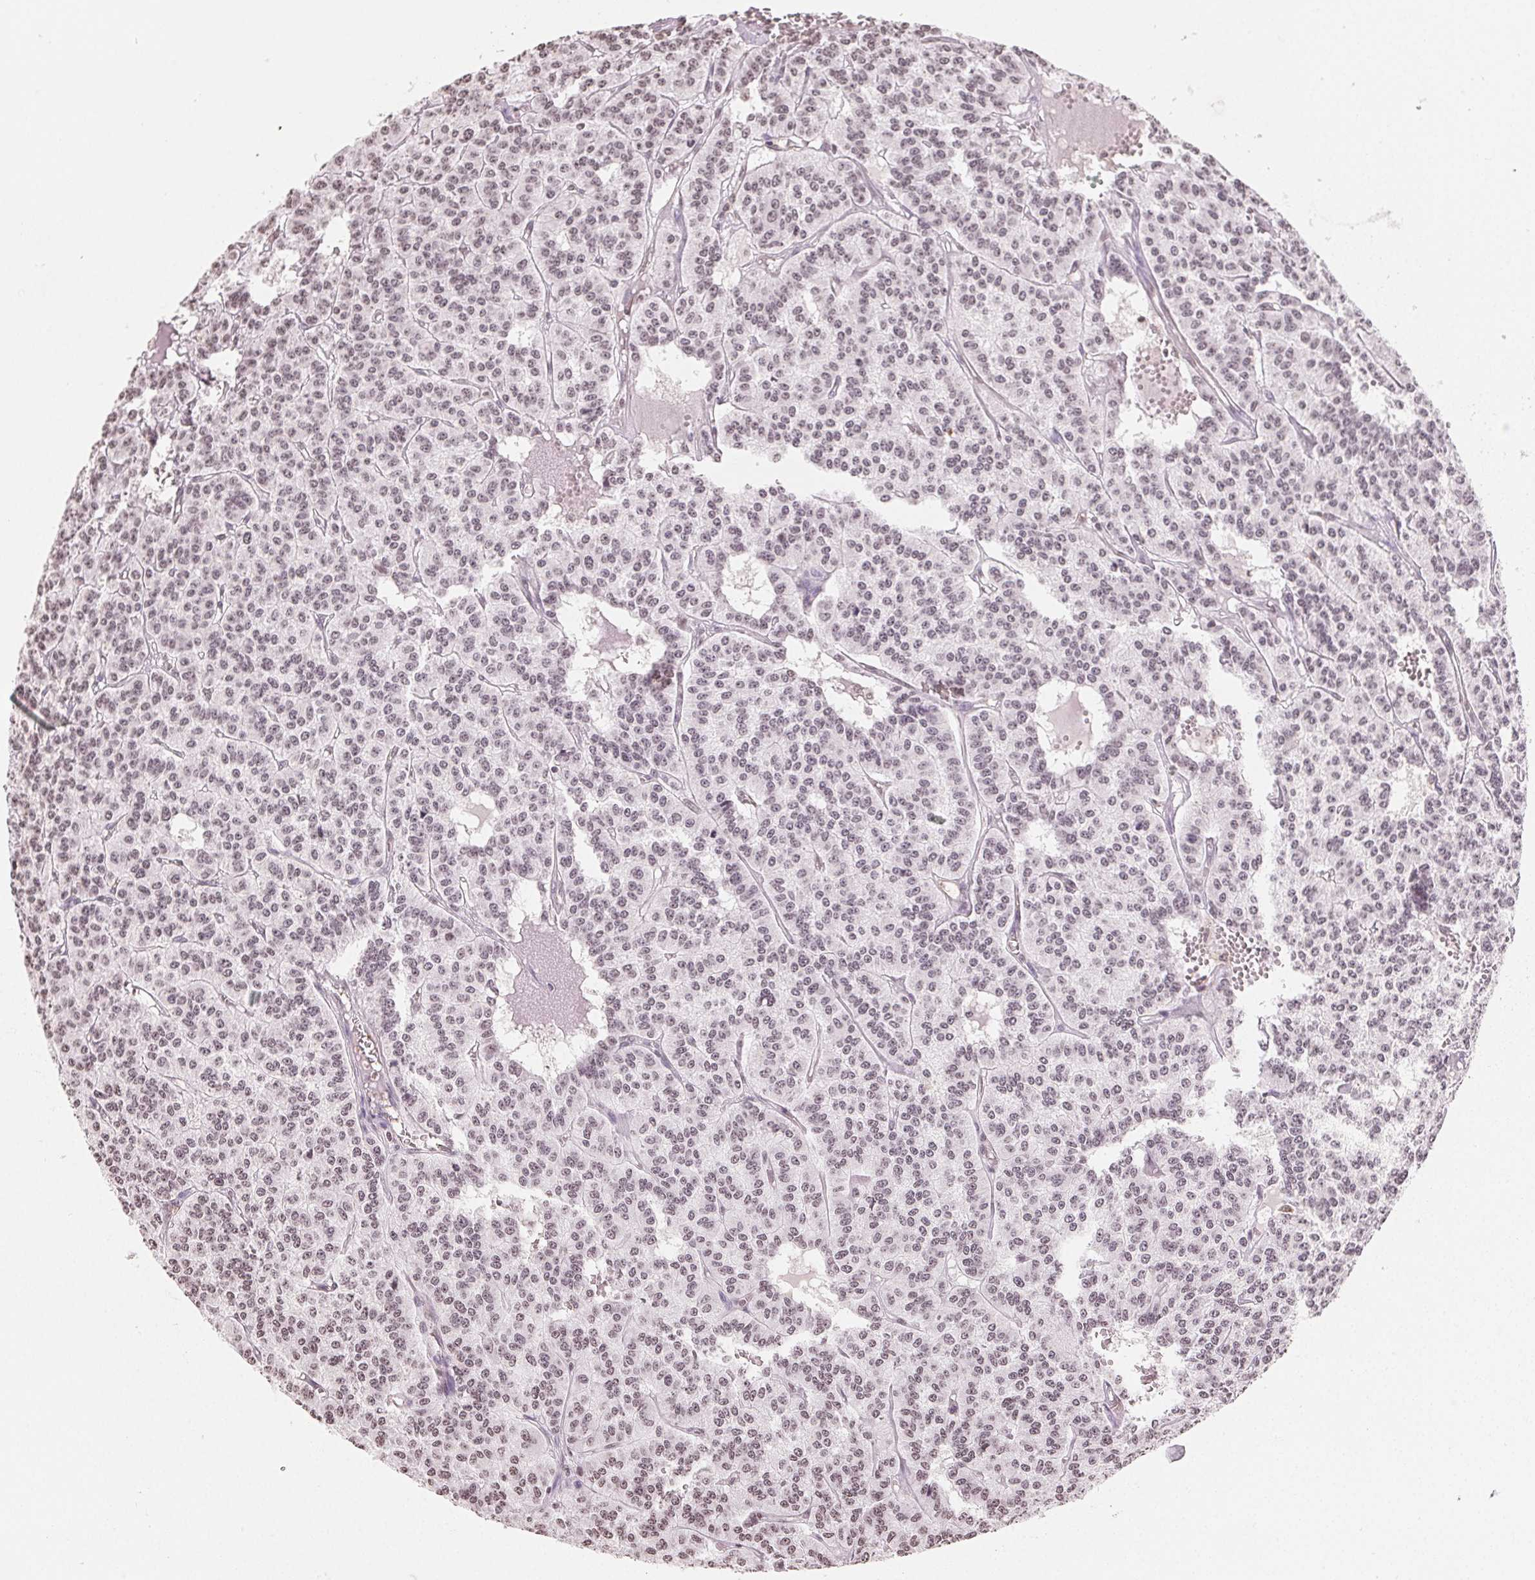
{"staining": {"intensity": "weak", "quantity": "25%-75%", "location": "nuclear"}, "tissue": "carcinoid", "cell_type": "Tumor cells", "image_type": "cancer", "snomed": [{"axis": "morphology", "description": "Carcinoid, malignant, NOS"}, {"axis": "topography", "description": "Lung"}], "caption": "Weak nuclear protein positivity is present in approximately 25%-75% of tumor cells in carcinoid.", "gene": "TBP", "patient": {"sex": "female", "age": 71}}